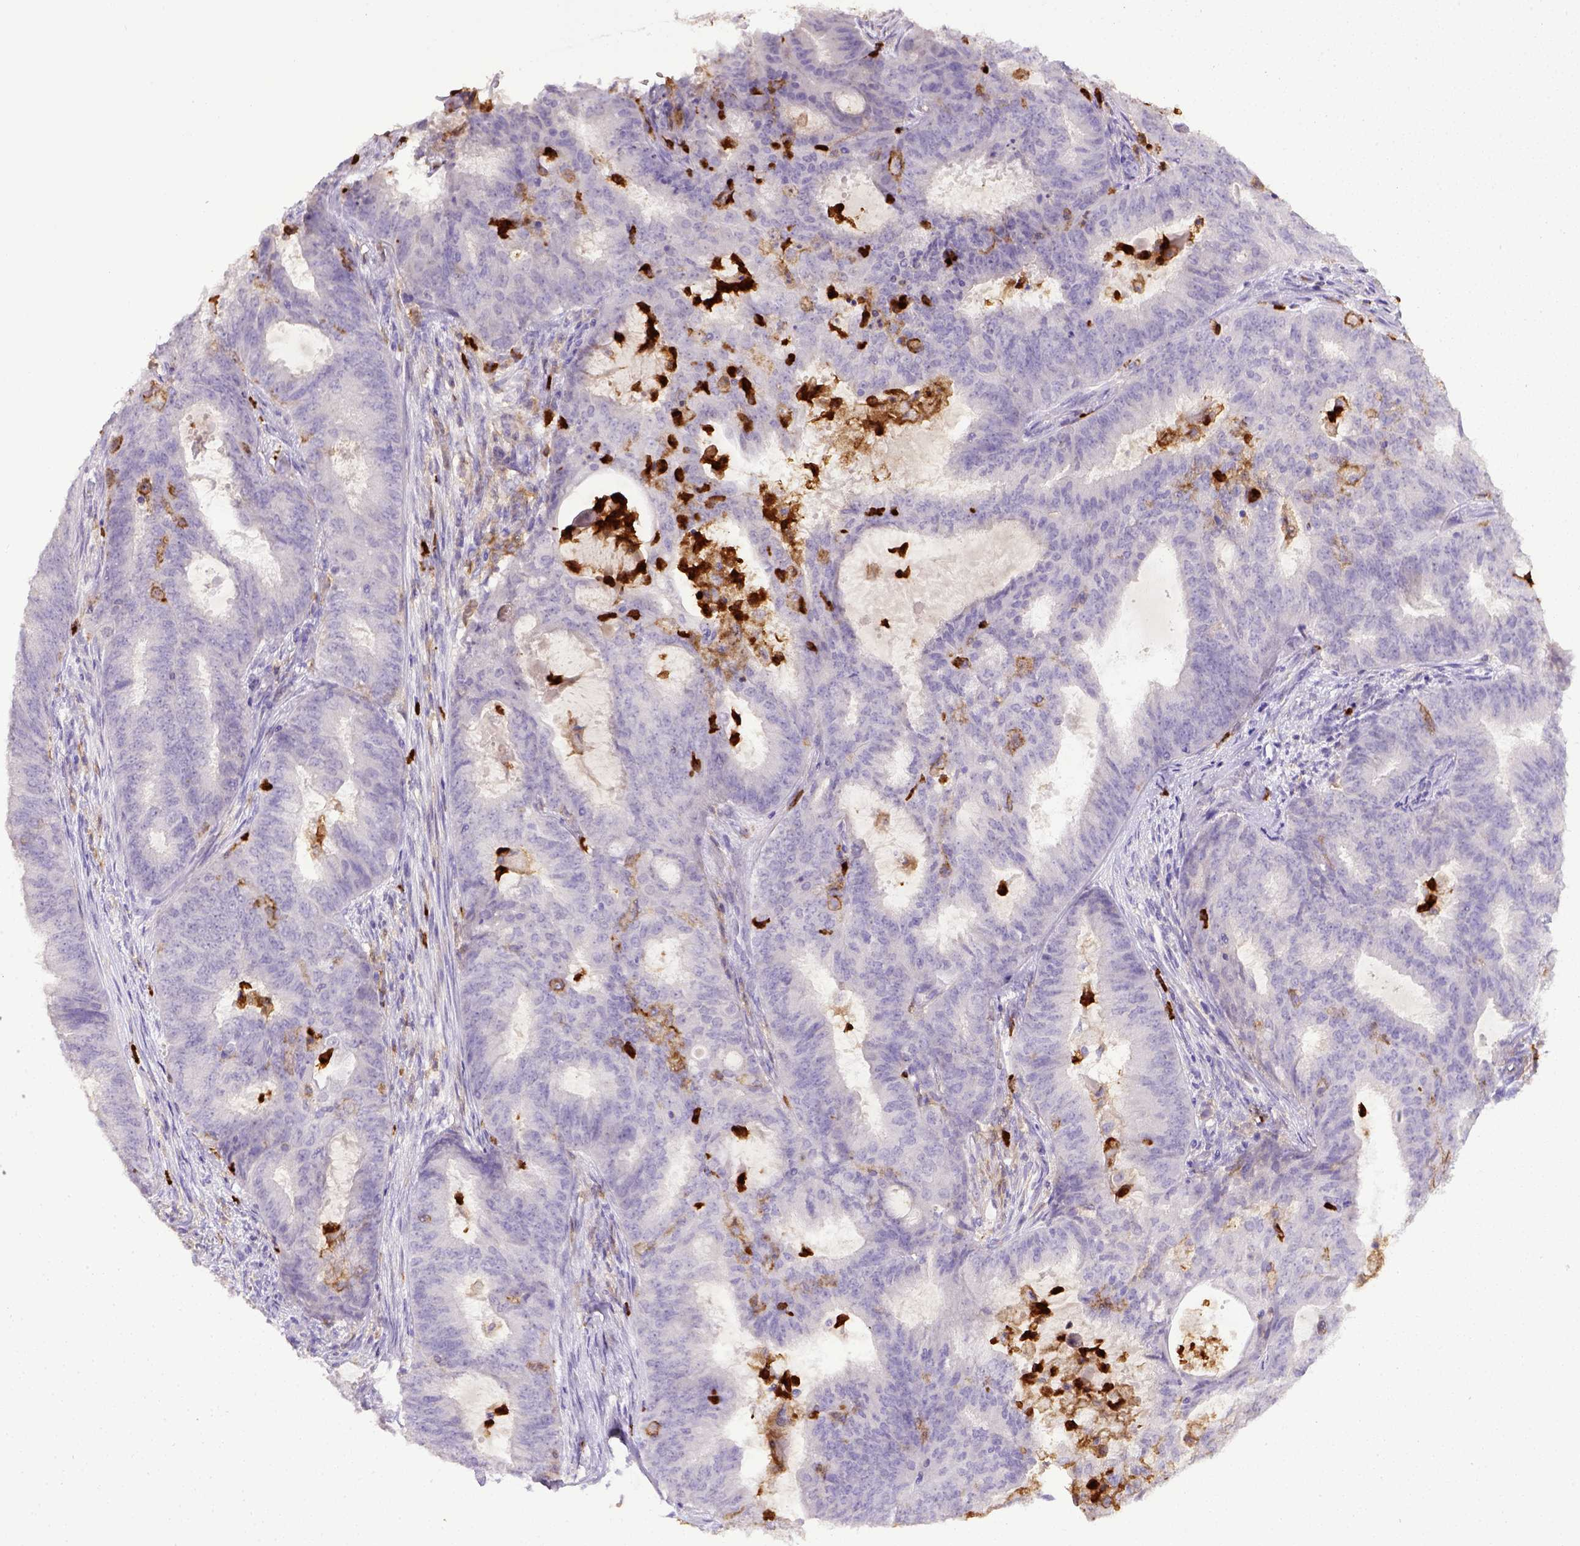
{"staining": {"intensity": "negative", "quantity": "none", "location": "none"}, "tissue": "endometrial cancer", "cell_type": "Tumor cells", "image_type": "cancer", "snomed": [{"axis": "morphology", "description": "Adenocarcinoma, NOS"}, {"axis": "topography", "description": "Endometrium"}], "caption": "A micrograph of adenocarcinoma (endometrial) stained for a protein displays no brown staining in tumor cells. The staining was performed using DAB to visualize the protein expression in brown, while the nuclei were stained in blue with hematoxylin (Magnification: 20x).", "gene": "ITGAM", "patient": {"sex": "female", "age": 62}}